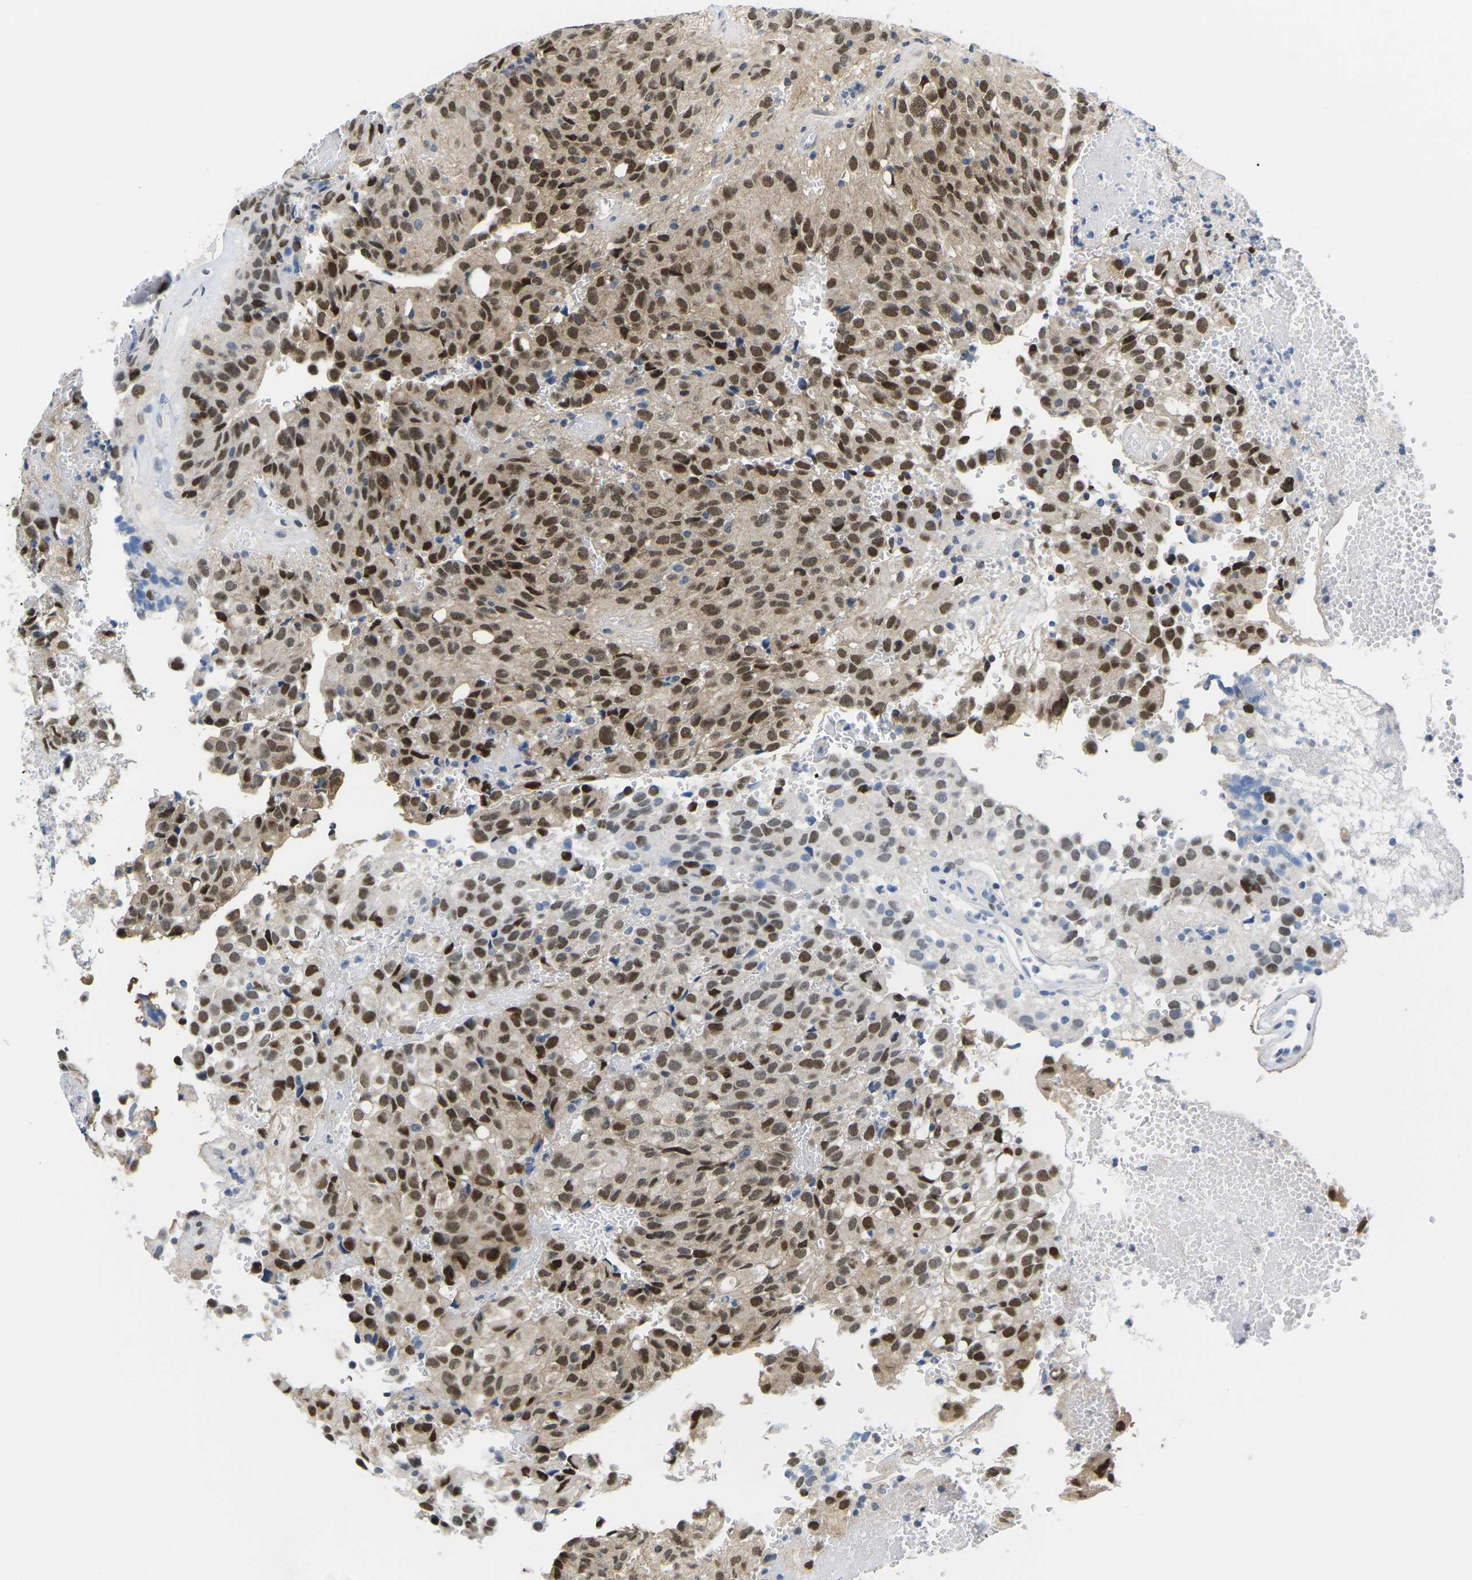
{"staining": {"intensity": "strong", "quantity": ">75%", "location": "nuclear"}, "tissue": "glioma", "cell_type": "Tumor cells", "image_type": "cancer", "snomed": [{"axis": "morphology", "description": "Glioma, malignant, High grade"}, {"axis": "topography", "description": "Brain"}], "caption": "A high-resolution image shows immunohistochemistry (IHC) staining of glioma, which reveals strong nuclear staining in about >75% of tumor cells. (DAB IHC with brightfield microscopy, high magnification).", "gene": "UBA7", "patient": {"sex": "male", "age": 32}}